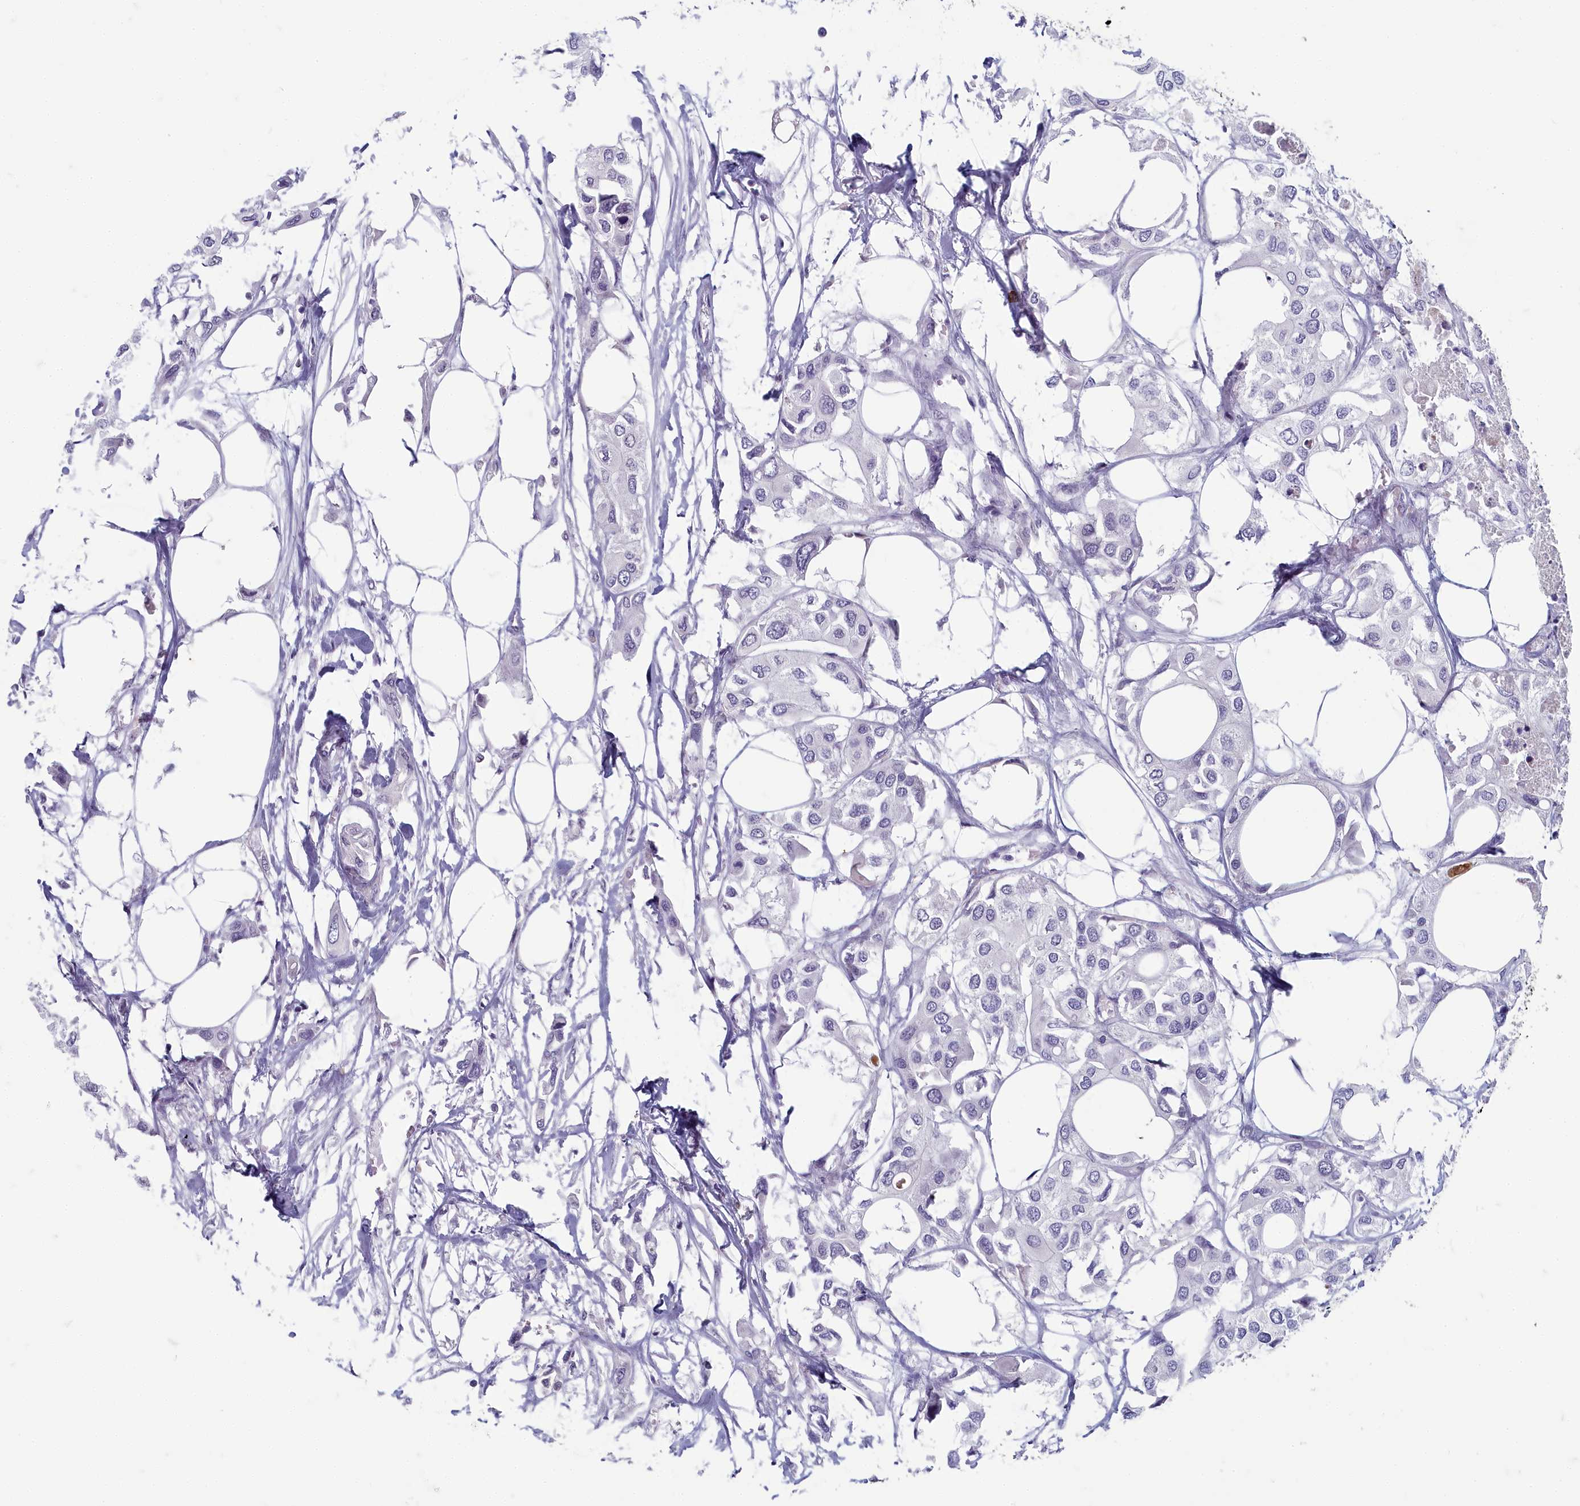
{"staining": {"intensity": "negative", "quantity": "none", "location": "none"}, "tissue": "urothelial cancer", "cell_type": "Tumor cells", "image_type": "cancer", "snomed": [{"axis": "morphology", "description": "Urothelial carcinoma, High grade"}, {"axis": "topography", "description": "Urinary bladder"}], "caption": "High magnification brightfield microscopy of urothelial cancer stained with DAB (3,3'-diaminobenzidine) (brown) and counterstained with hematoxylin (blue): tumor cells show no significant positivity.", "gene": "INSYN2A", "patient": {"sex": "male", "age": 64}}